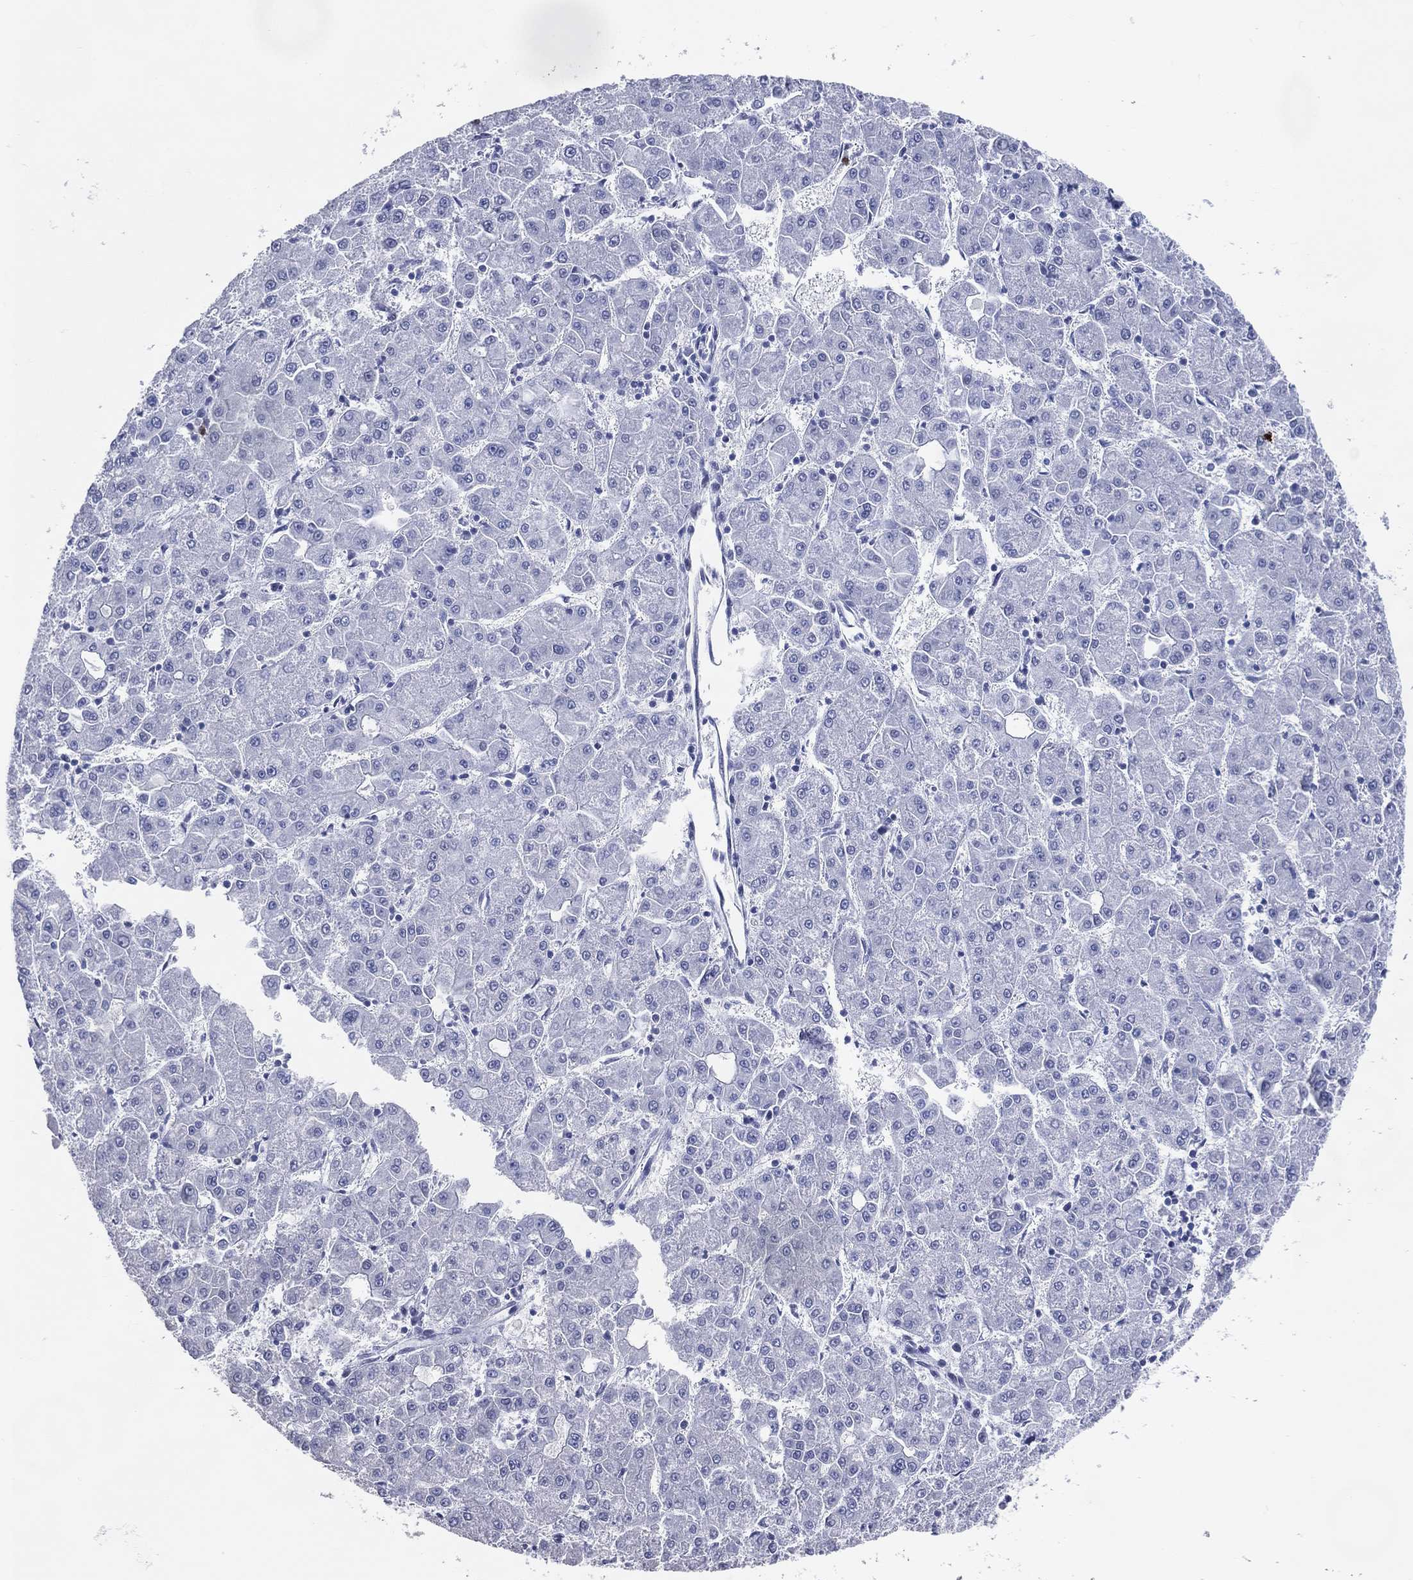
{"staining": {"intensity": "negative", "quantity": "none", "location": "none"}, "tissue": "liver cancer", "cell_type": "Tumor cells", "image_type": "cancer", "snomed": [{"axis": "morphology", "description": "Carcinoma, Hepatocellular, NOS"}, {"axis": "topography", "description": "Liver"}], "caption": "Tumor cells show no significant protein positivity in hepatocellular carcinoma (liver). Nuclei are stained in blue.", "gene": "CFAP58", "patient": {"sex": "male", "age": 73}}